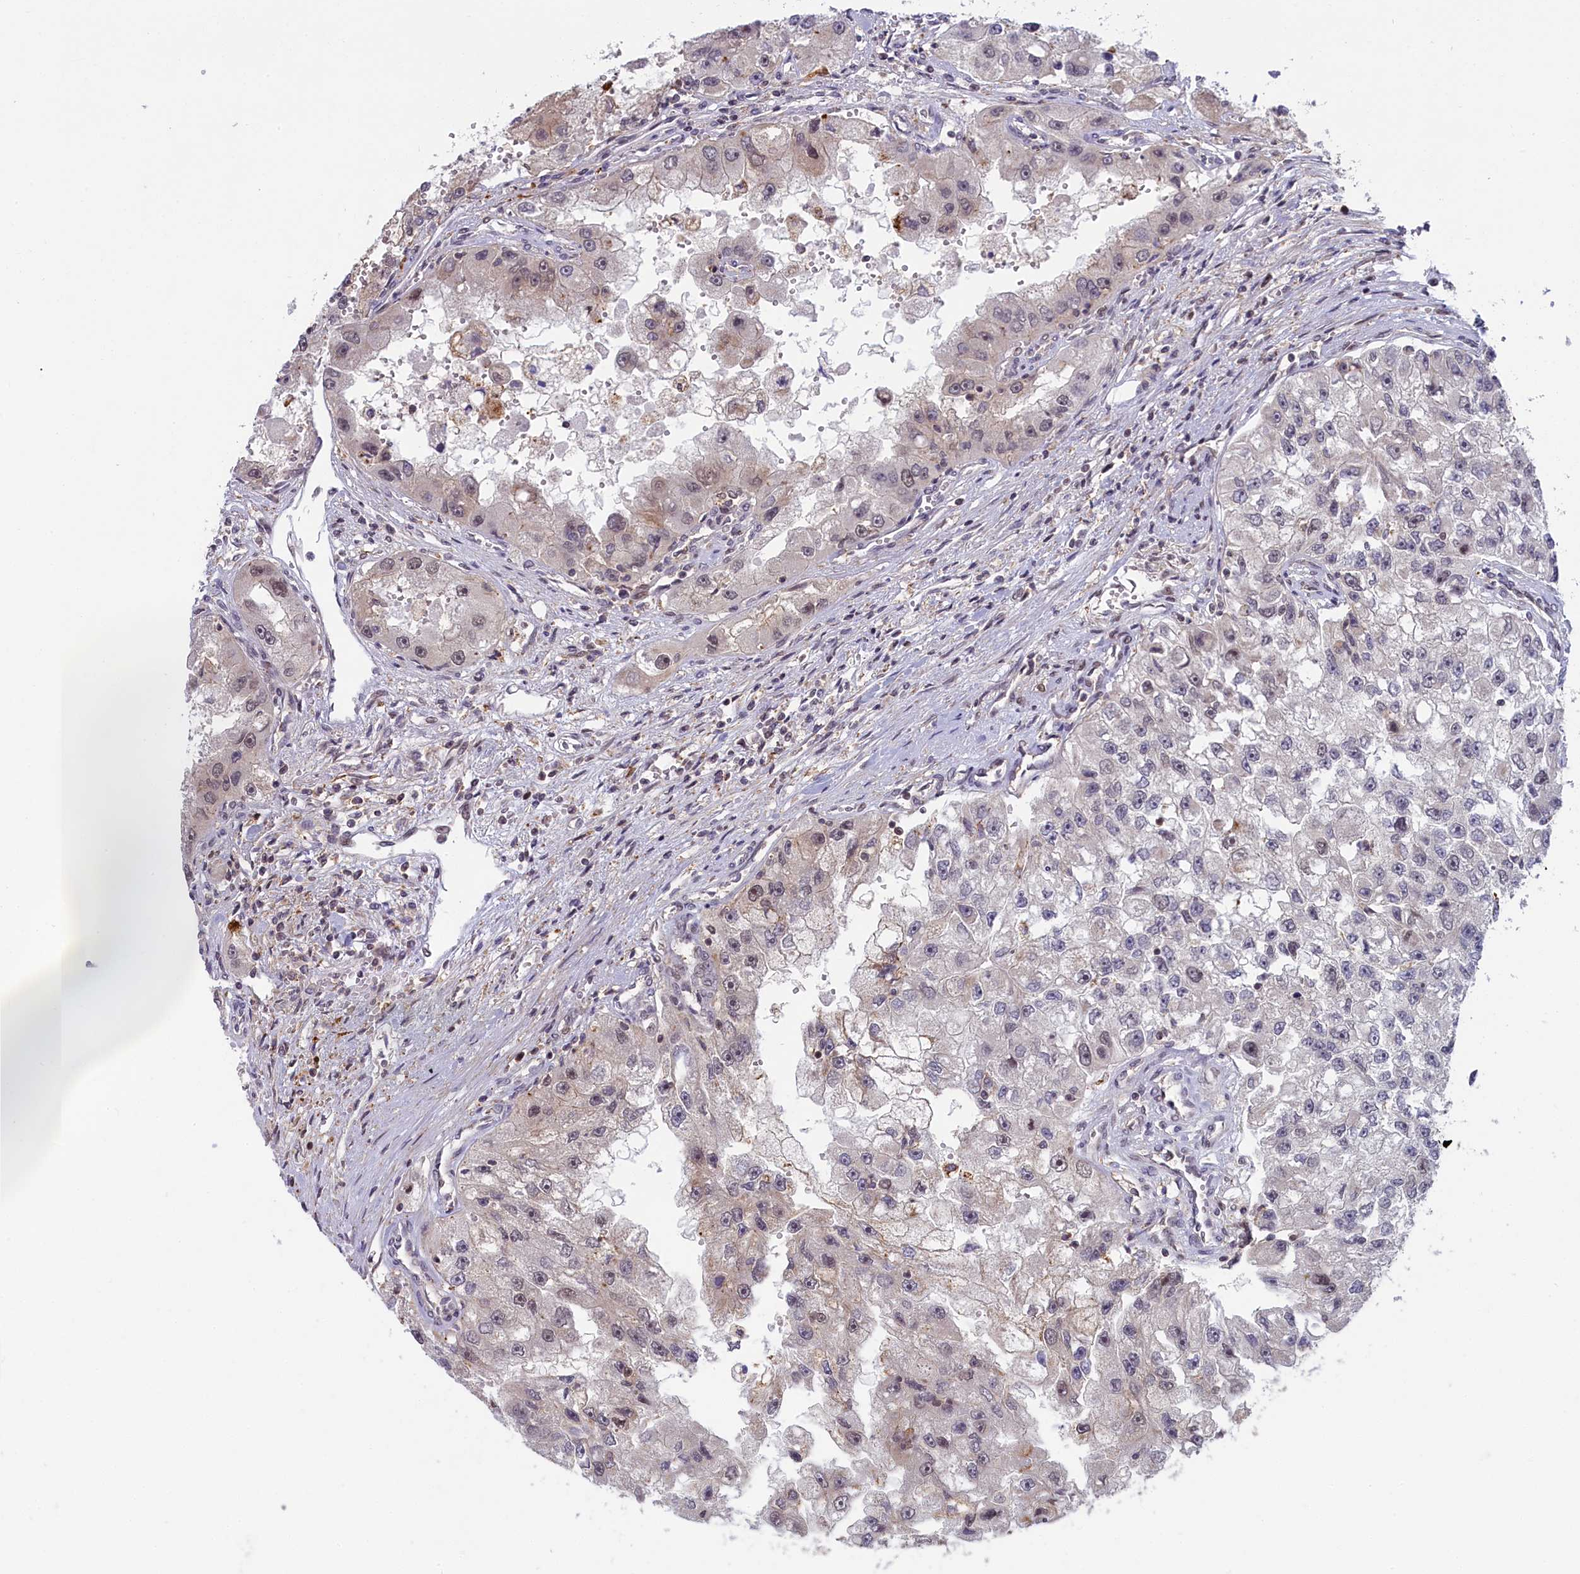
{"staining": {"intensity": "negative", "quantity": "none", "location": "none"}, "tissue": "renal cancer", "cell_type": "Tumor cells", "image_type": "cancer", "snomed": [{"axis": "morphology", "description": "Adenocarcinoma, NOS"}, {"axis": "topography", "description": "Kidney"}], "caption": "Histopathology image shows no significant protein staining in tumor cells of renal adenocarcinoma. The staining is performed using DAB brown chromogen with nuclei counter-stained in using hematoxylin.", "gene": "FCHO1", "patient": {"sex": "male", "age": 63}}